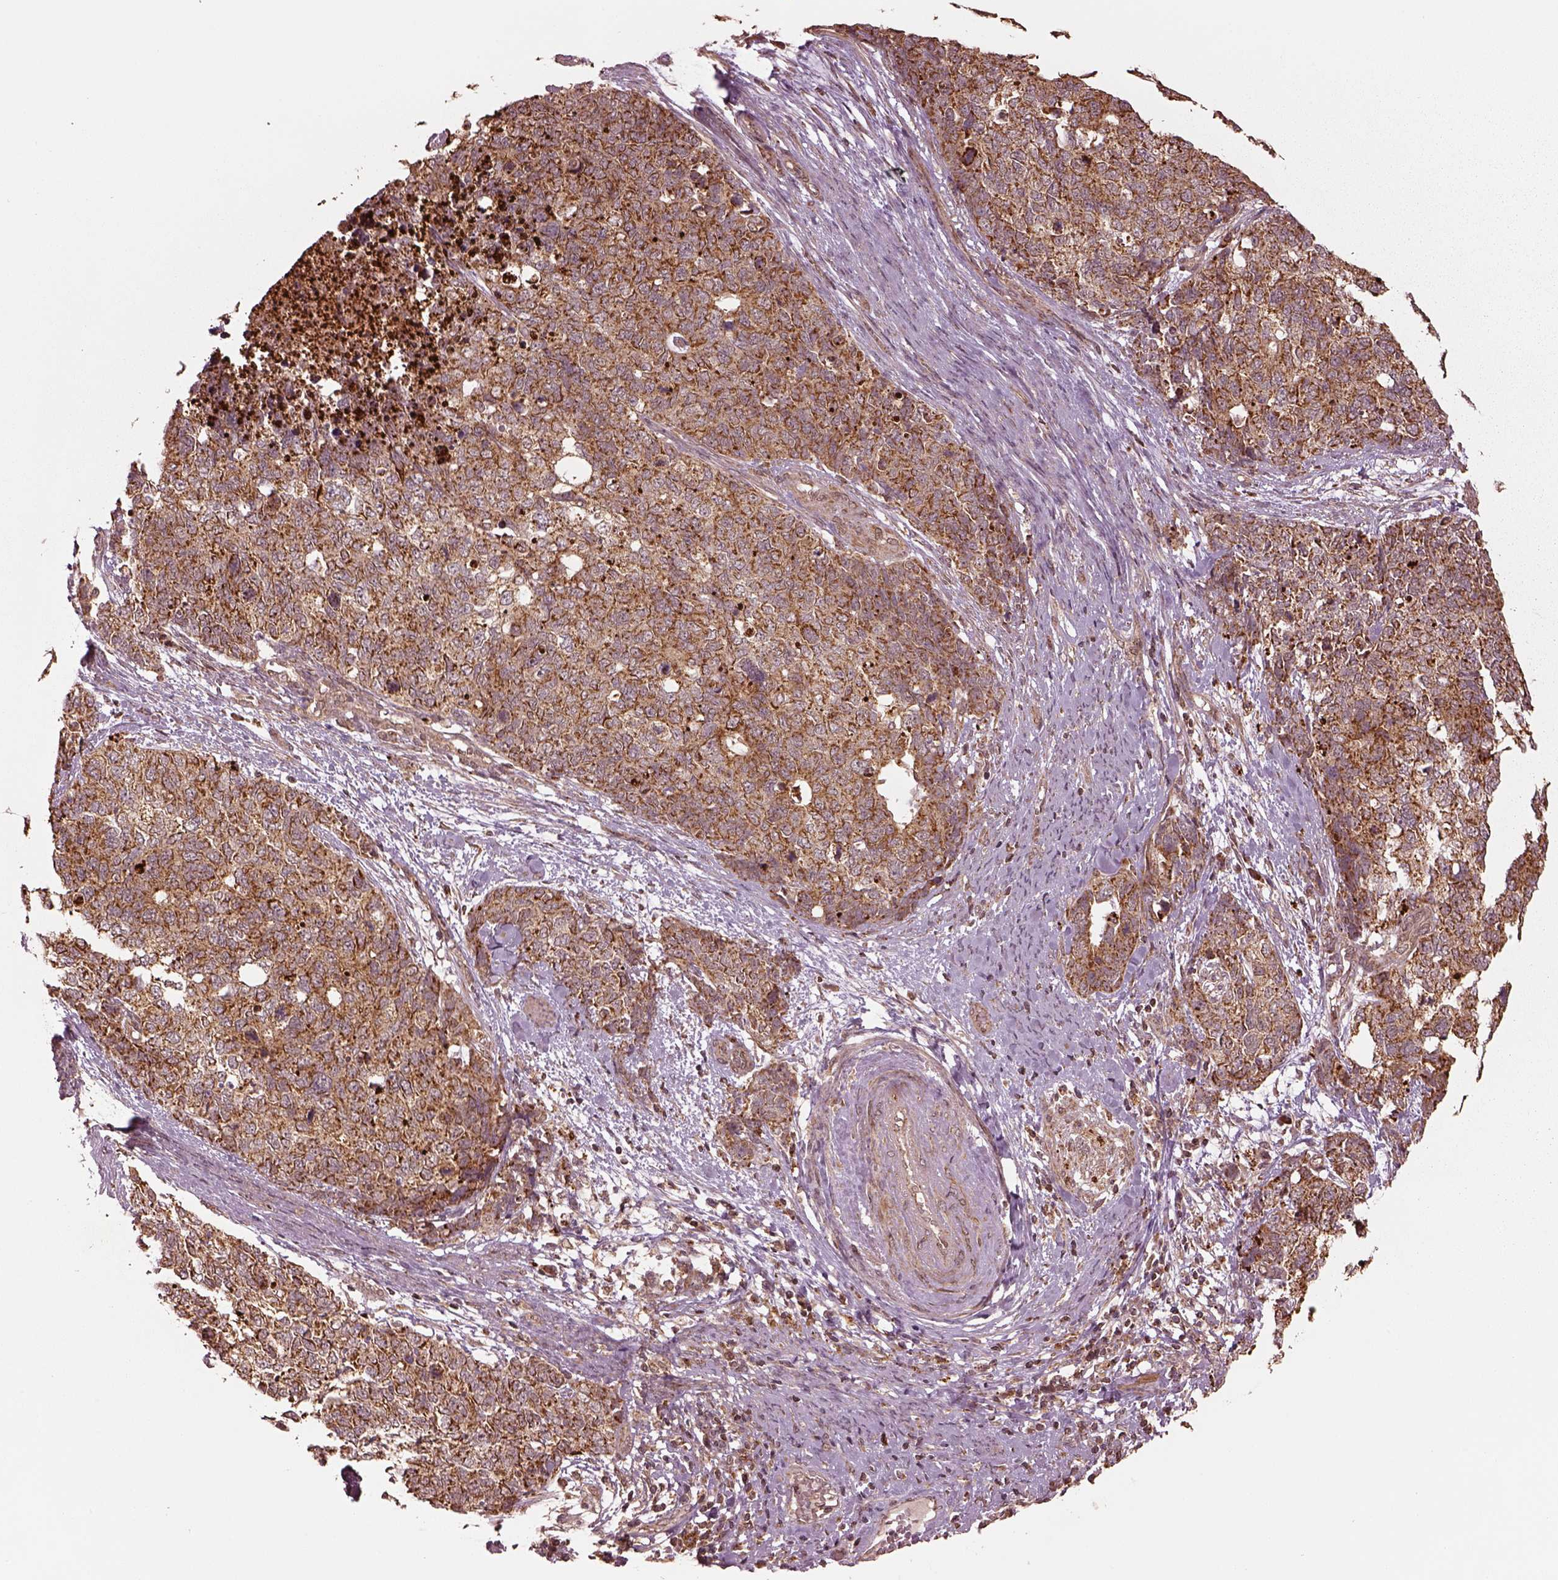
{"staining": {"intensity": "moderate", "quantity": ">75%", "location": "cytoplasmic/membranous"}, "tissue": "cervical cancer", "cell_type": "Tumor cells", "image_type": "cancer", "snomed": [{"axis": "morphology", "description": "Squamous cell carcinoma, NOS"}, {"axis": "topography", "description": "Cervix"}], "caption": "DAB immunohistochemical staining of squamous cell carcinoma (cervical) exhibits moderate cytoplasmic/membranous protein positivity in approximately >75% of tumor cells. Nuclei are stained in blue.", "gene": "SEL1L3", "patient": {"sex": "female", "age": 63}}